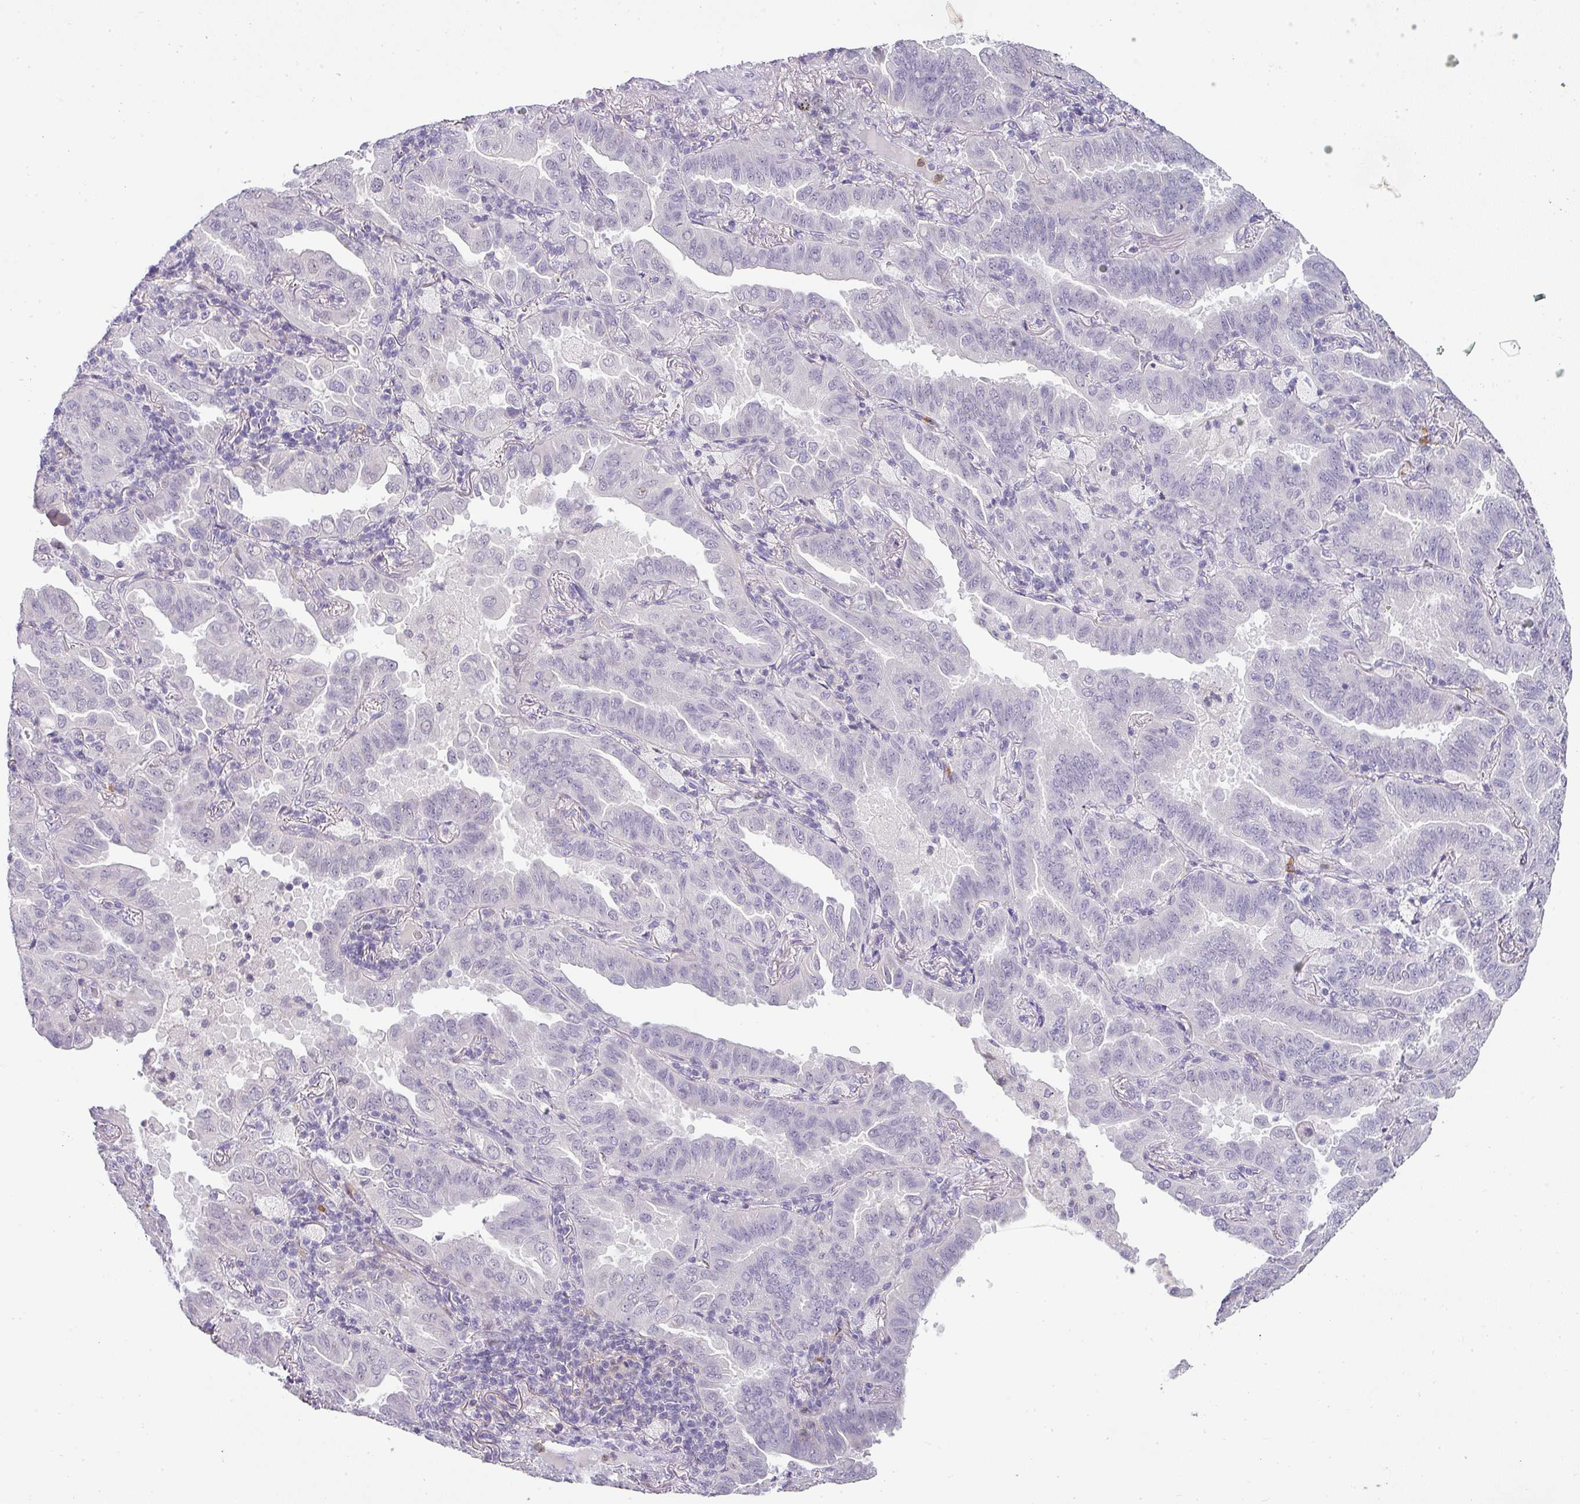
{"staining": {"intensity": "negative", "quantity": "none", "location": "none"}, "tissue": "lung cancer", "cell_type": "Tumor cells", "image_type": "cancer", "snomed": [{"axis": "morphology", "description": "Adenocarcinoma, NOS"}, {"axis": "topography", "description": "Lung"}], "caption": "Histopathology image shows no significant protein expression in tumor cells of lung adenocarcinoma. The staining is performed using DAB (3,3'-diaminobenzidine) brown chromogen with nuclei counter-stained in using hematoxylin.", "gene": "BTLA", "patient": {"sex": "male", "age": 64}}